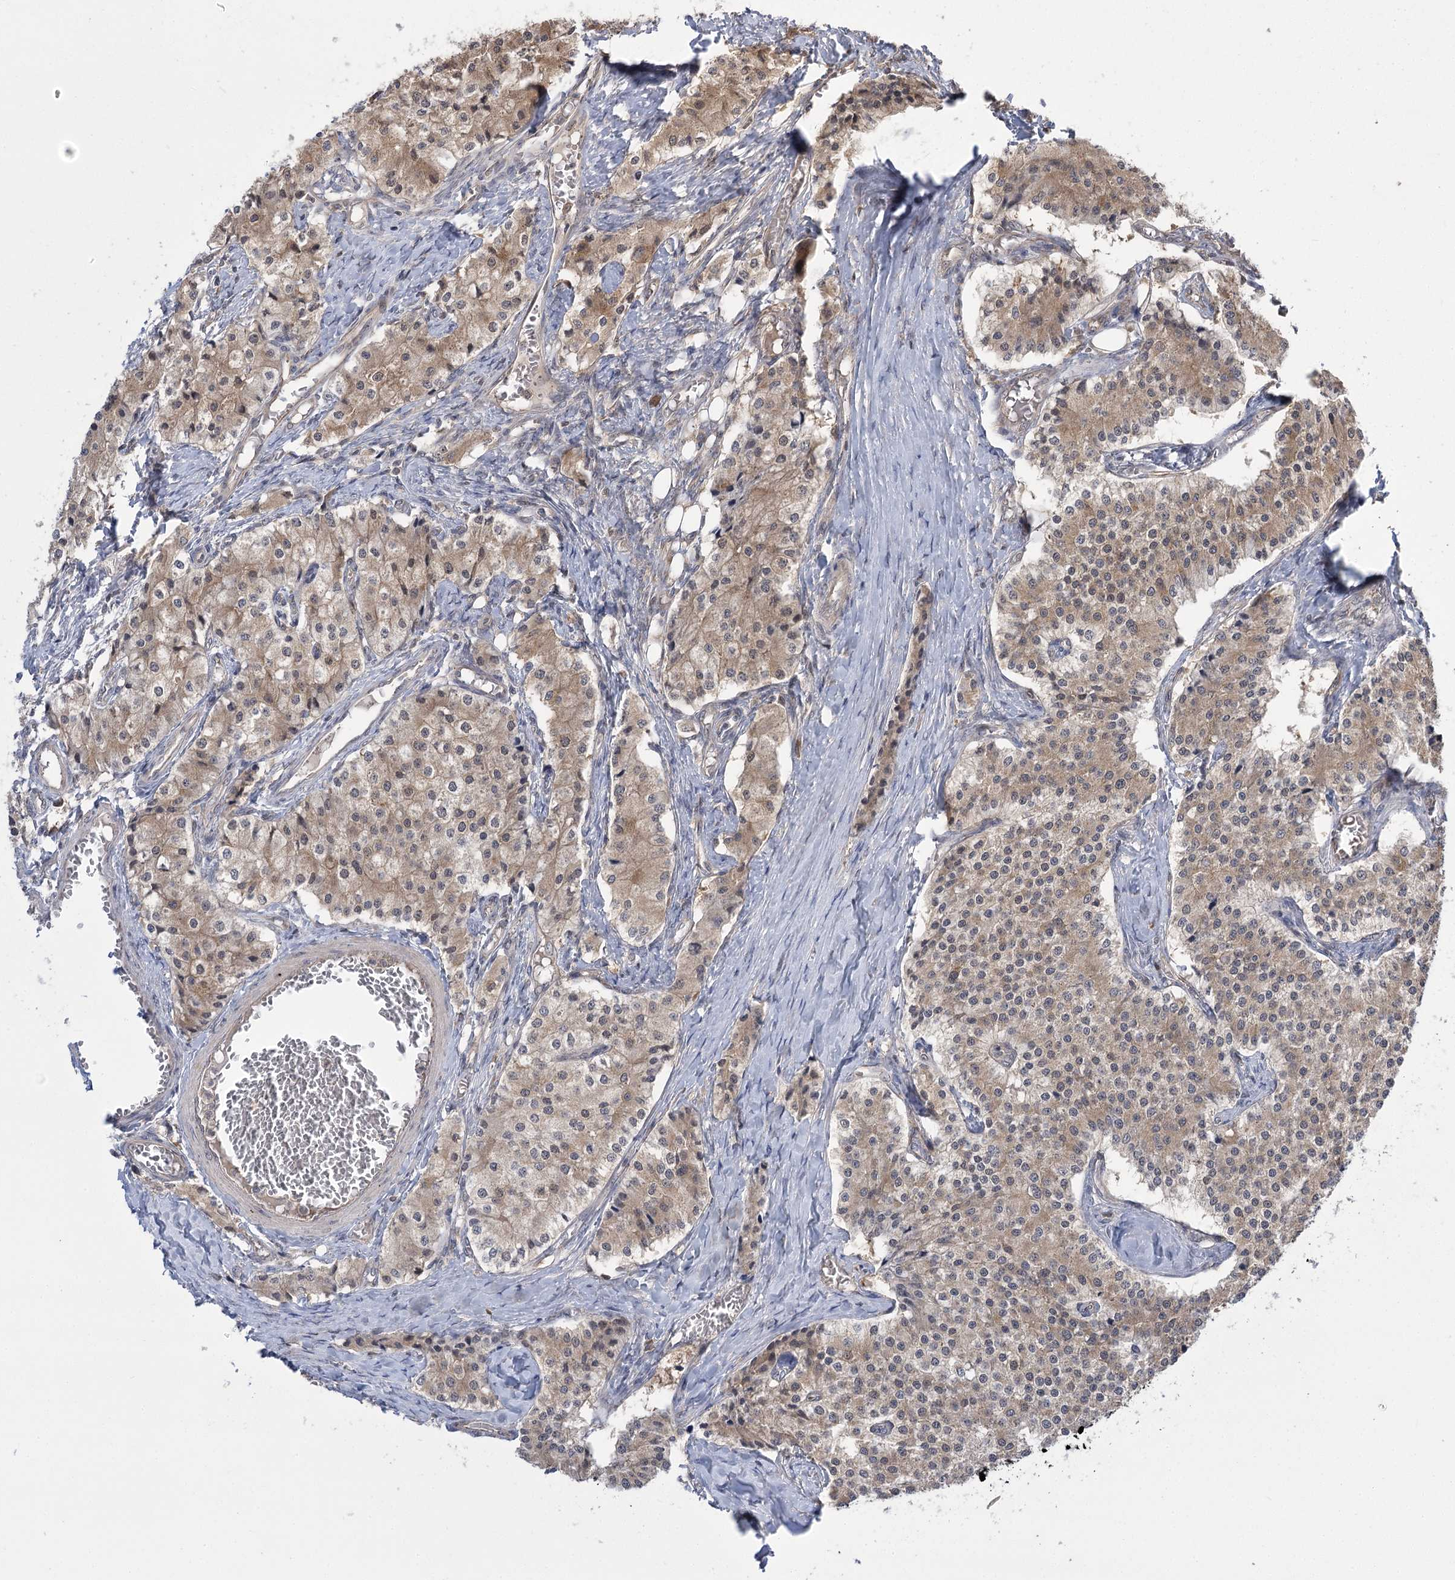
{"staining": {"intensity": "weak", "quantity": "25%-75%", "location": "cytoplasmic/membranous"}, "tissue": "carcinoid", "cell_type": "Tumor cells", "image_type": "cancer", "snomed": [{"axis": "morphology", "description": "Carcinoid, malignant, NOS"}, {"axis": "topography", "description": "Colon"}], "caption": "A brown stain highlights weak cytoplasmic/membranous positivity of a protein in carcinoid (malignant) tumor cells.", "gene": "SERGEF", "patient": {"sex": "female", "age": 52}}